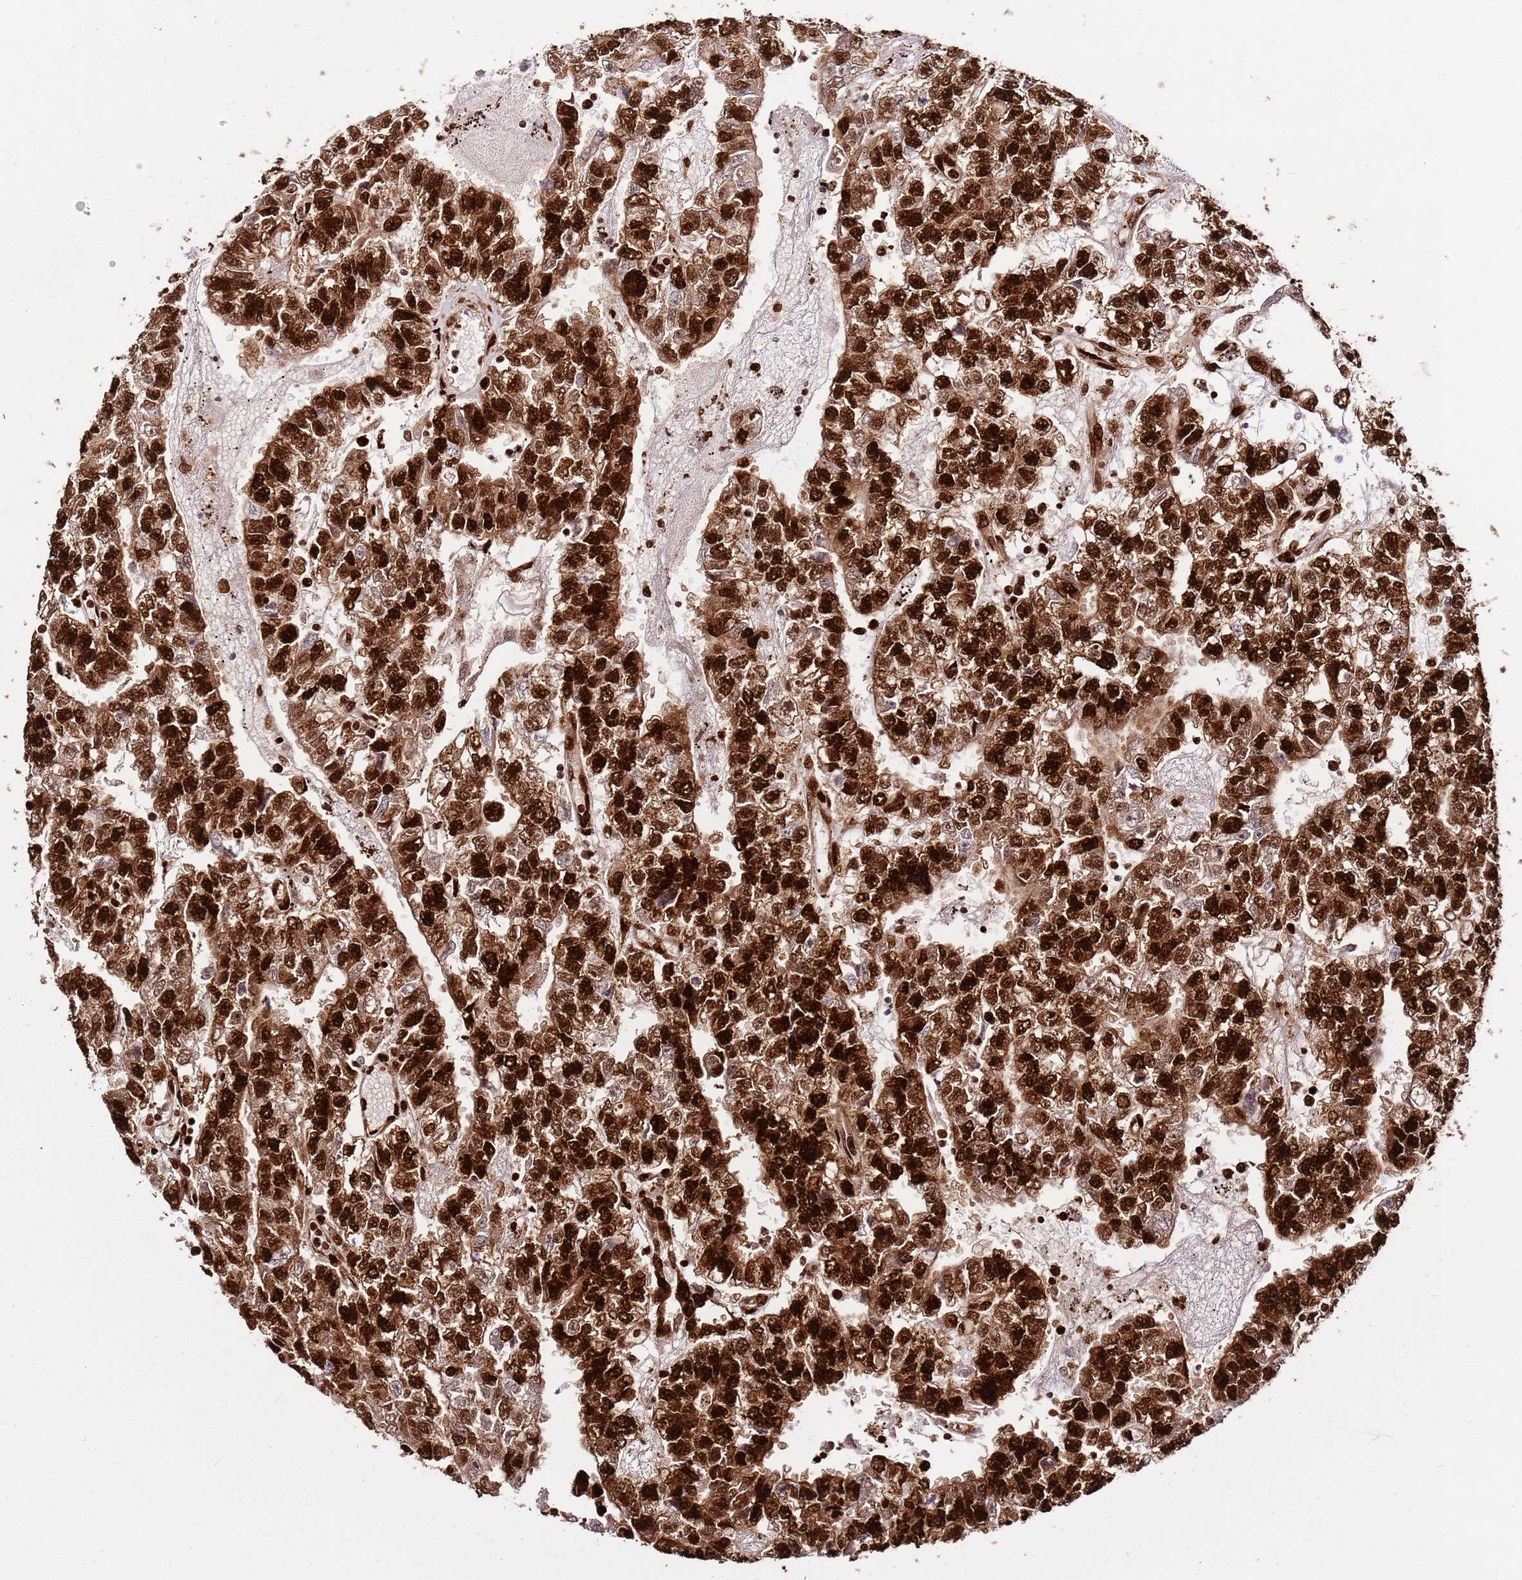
{"staining": {"intensity": "strong", "quantity": ">75%", "location": "cytoplasmic/membranous,nuclear"}, "tissue": "testis cancer", "cell_type": "Tumor cells", "image_type": "cancer", "snomed": [{"axis": "morphology", "description": "Carcinoma, Embryonal, NOS"}, {"axis": "topography", "description": "Testis"}], "caption": "Immunohistochemistry of testis cancer (embryonal carcinoma) reveals high levels of strong cytoplasmic/membranous and nuclear expression in about >75% of tumor cells.", "gene": "HNRNPAB", "patient": {"sex": "male", "age": 25}}